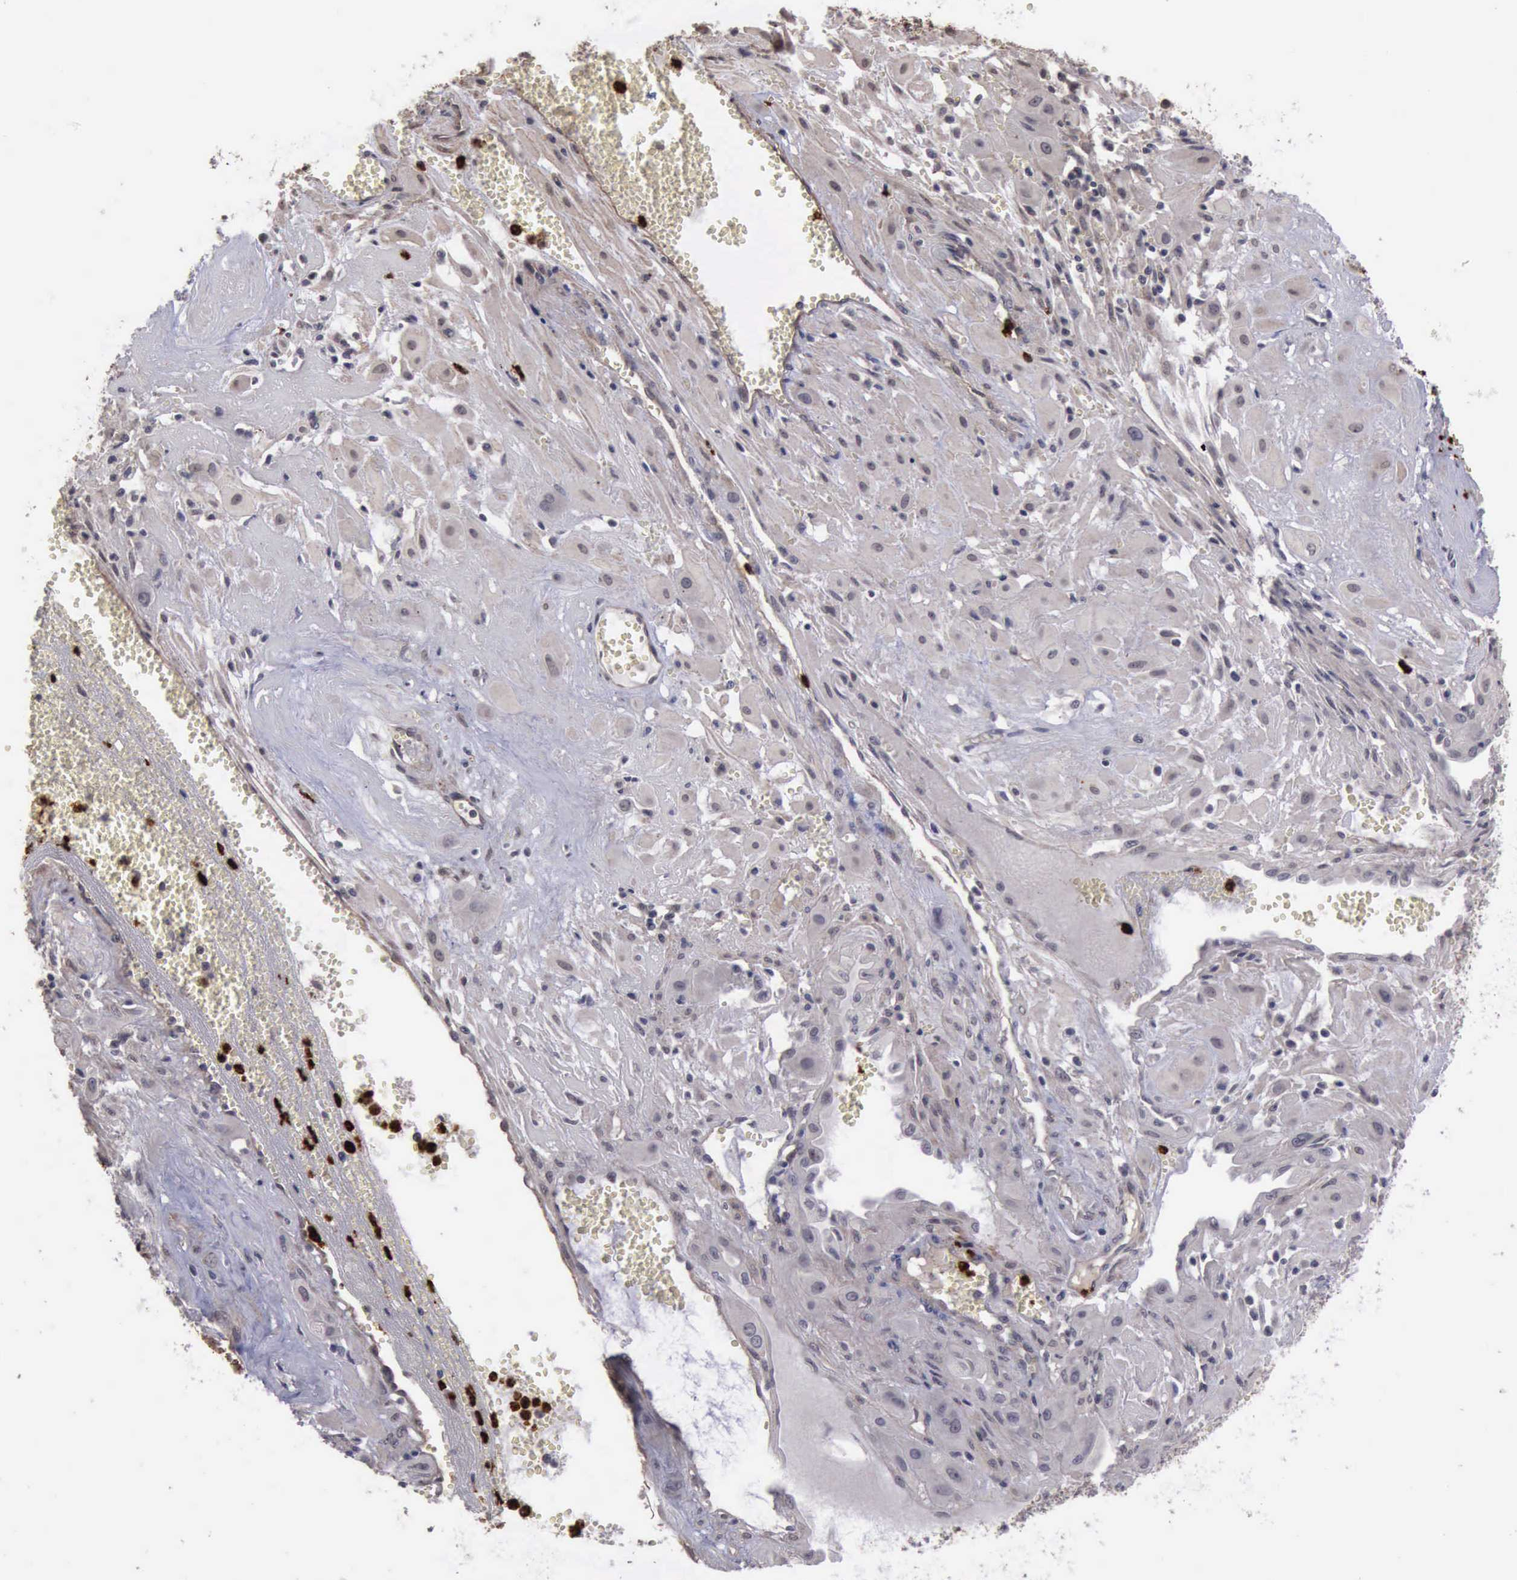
{"staining": {"intensity": "negative", "quantity": "none", "location": "none"}, "tissue": "cervical cancer", "cell_type": "Tumor cells", "image_type": "cancer", "snomed": [{"axis": "morphology", "description": "Squamous cell carcinoma, NOS"}, {"axis": "topography", "description": "Cervix"}], "caption": "An immunohistochemistry photomicrograph of squamous cell carcinoma (cervical) is shown. There is no staining in tumor cells of squamous cell carcinoma (cervical).", "gene": "MMP9", "patient": {"sex": "female", "age": 34}}